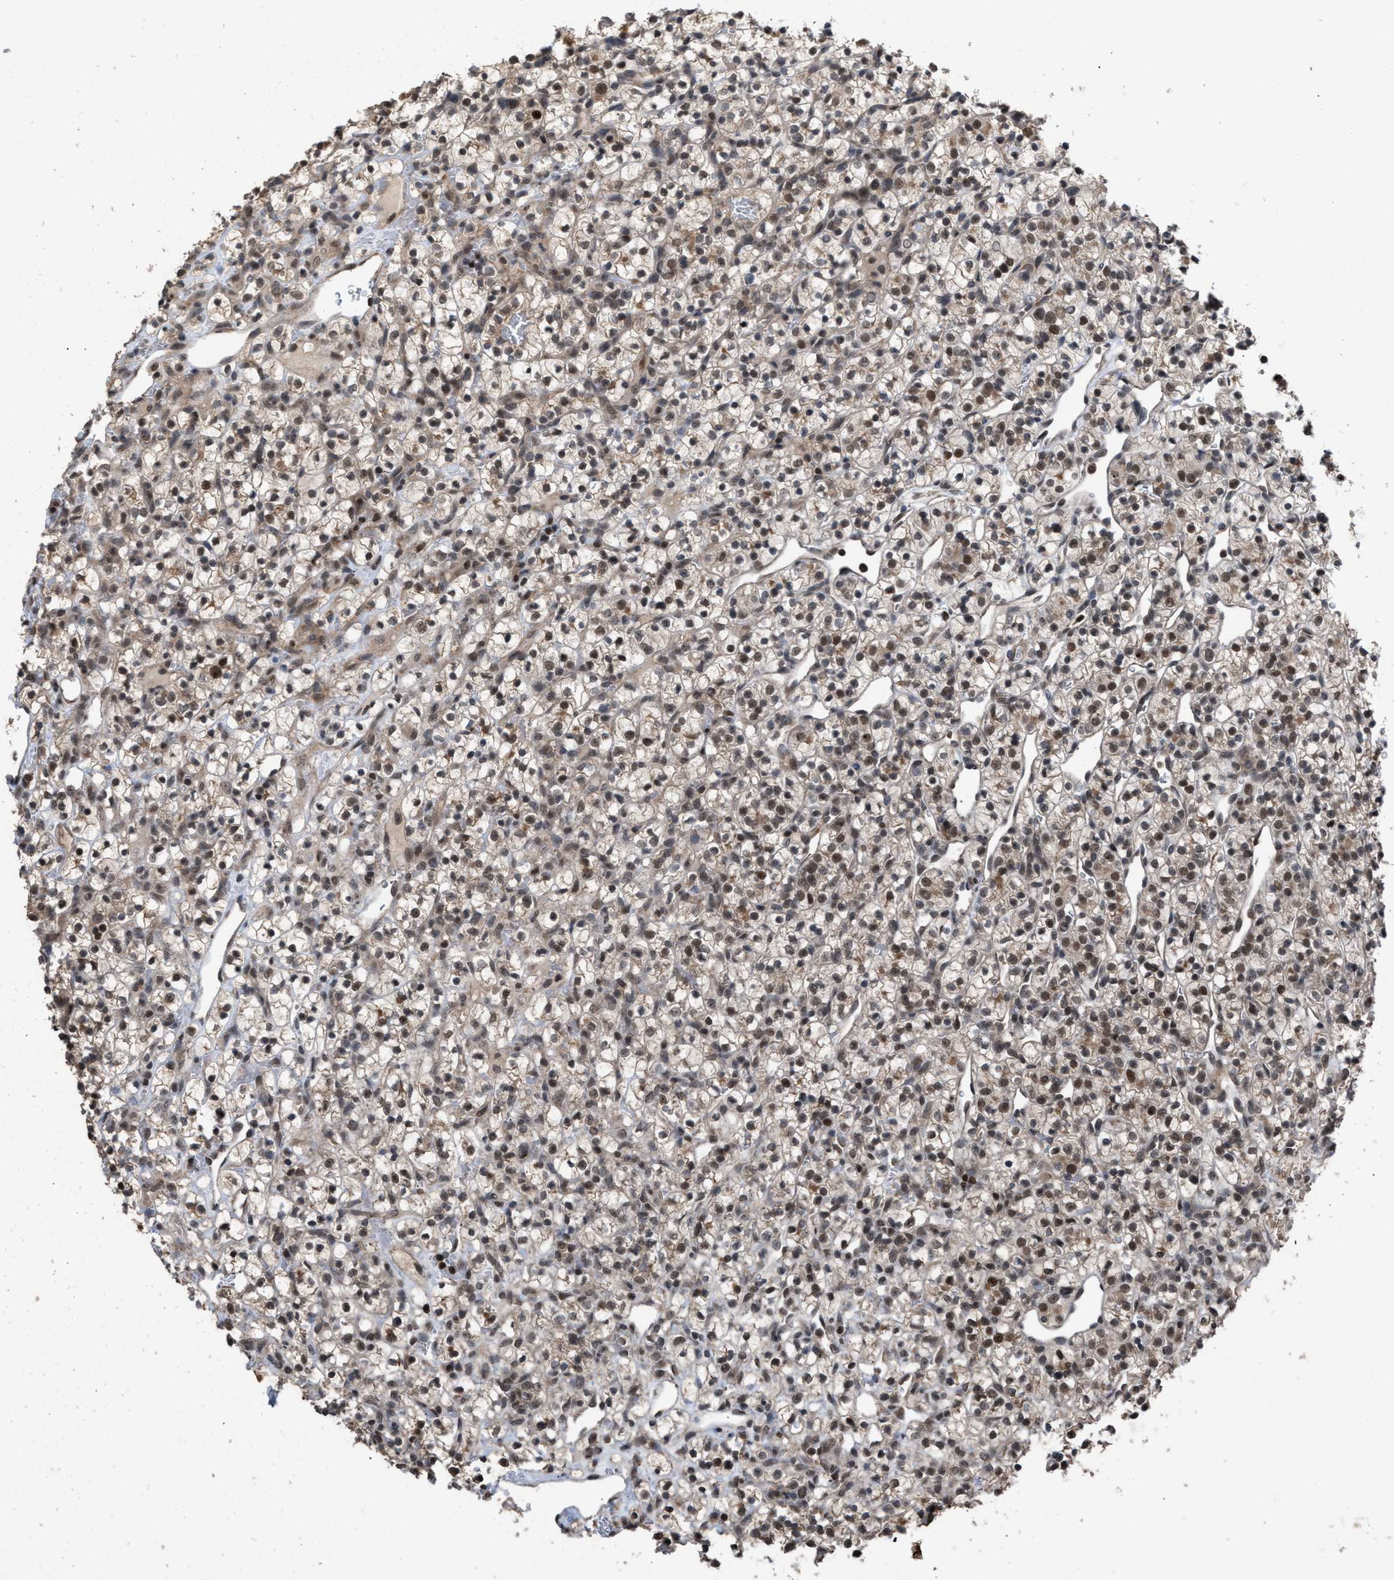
{"staining": {"intensity": "moderate", "quantity": ">75%", "location": "cytoplasmic/membranous,nuclear"}, "tissue": "renal cancer", "cell_type": "Tumor cells", "image_type": "cancer", "snomed": [{"axis": "morphology", "description": "Adenocarcinoma, NOS"}, {"axis": "topography", "description": "Kidney"}], "caption": "Tumor cells show medium levels of moderate cytoplasmic/membranous and nuclear expression in about >75% of cells in human adenocarcinoma (renal).", "gene": "C9orf78", "patient": {"sex": "female", "age": 57}}